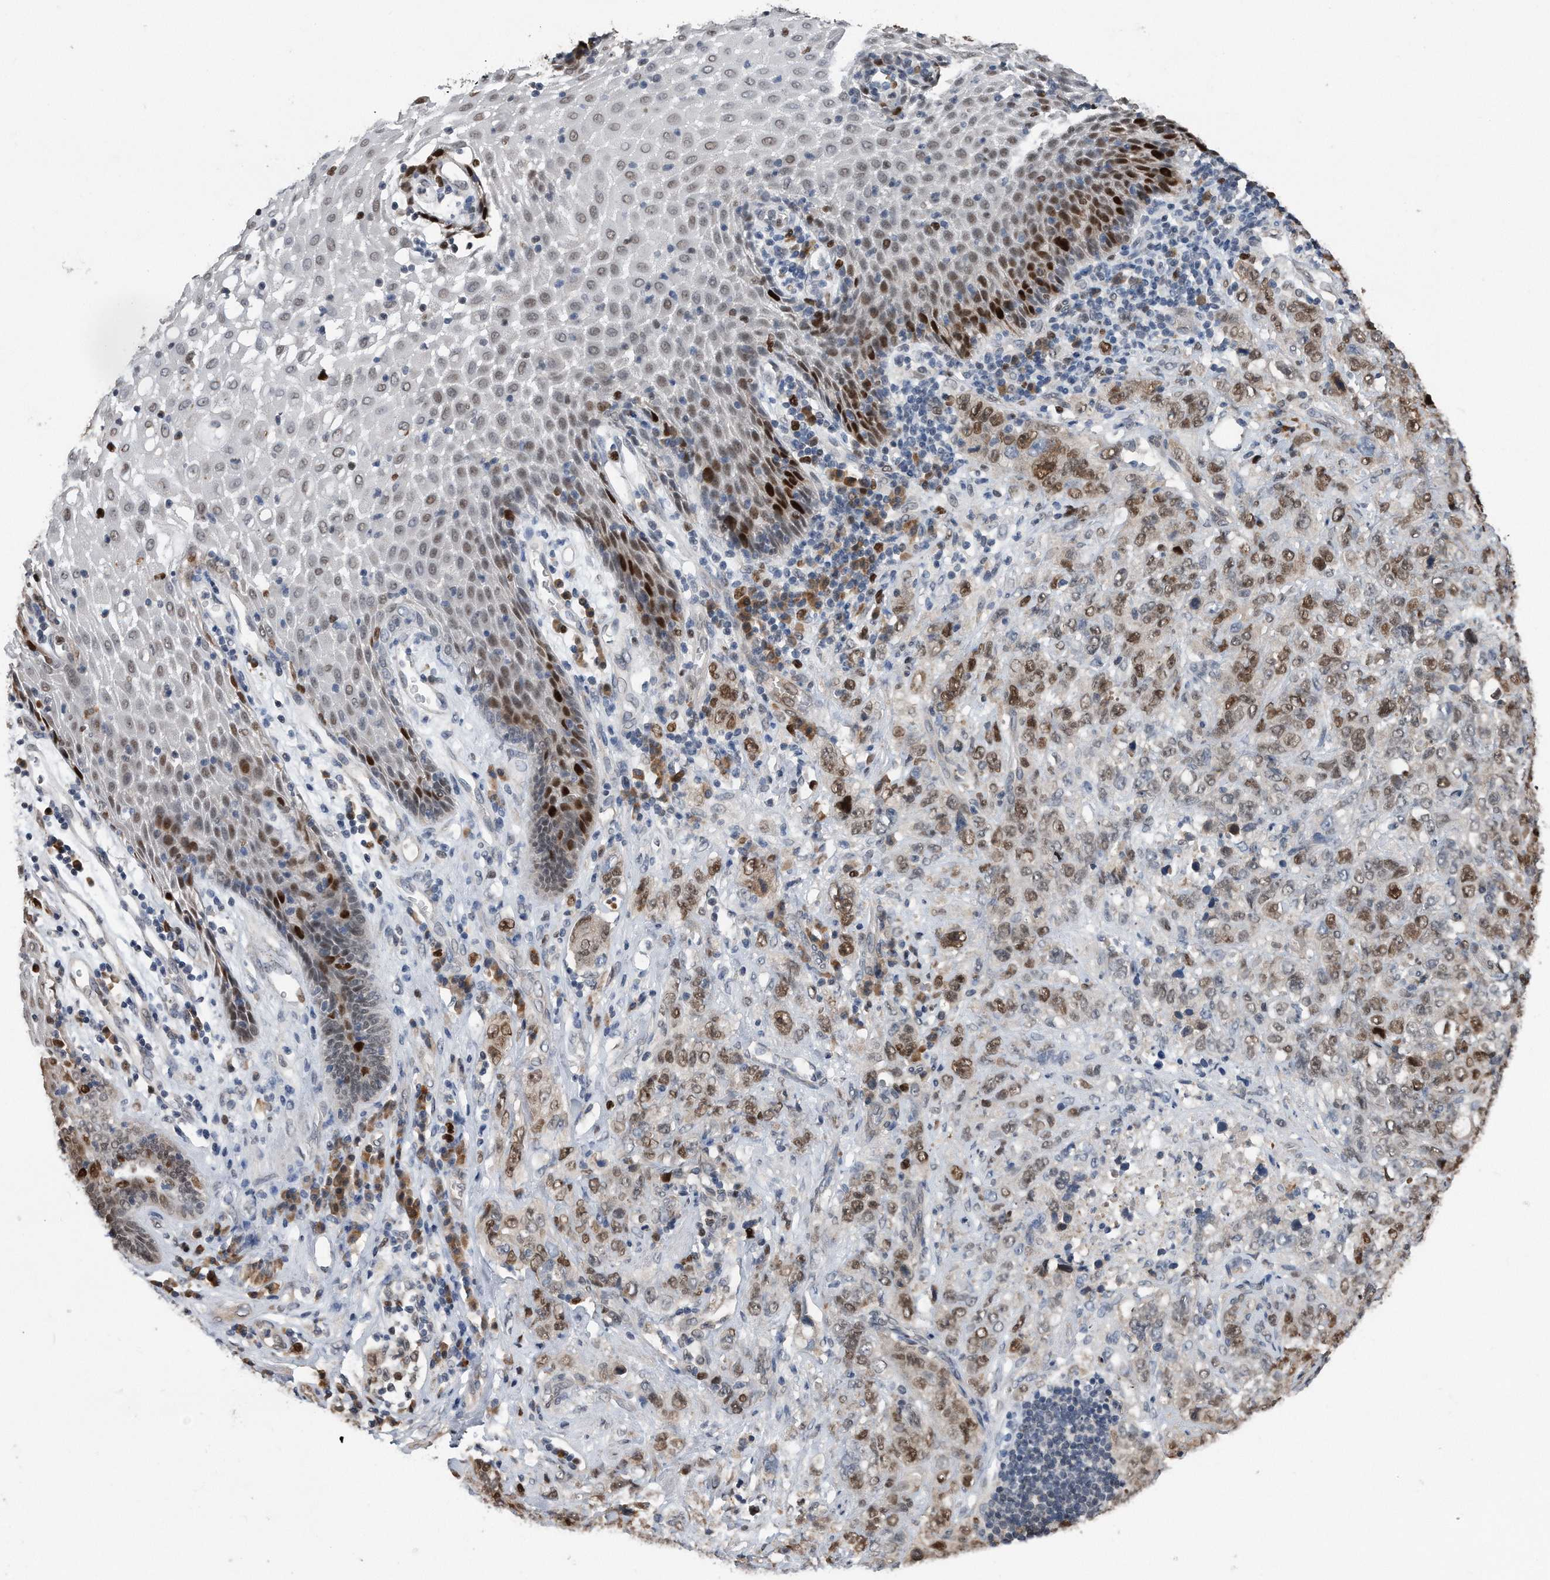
{"staining": {"intensity": "moderate", "quantity": ">75%", "location": "nuclear"}, "tissue": "stomach cancer", "cell_type": "Tumor cells", "image_type": "cancer", "snomed": [{"axis": "morphology", "description": "Adenocarcinoma, NOS"}, {"axis": "topography", "description": "Stomach"}], "caption": "A brown stain labels moderate nuclear positivity of a protein in human adenocarcinoma (stomach) tumor cells. (IHC, brightfield microscopy, high magnification).", "gene": "PCNA", "patient": {"sex": "male", "age": 48}}